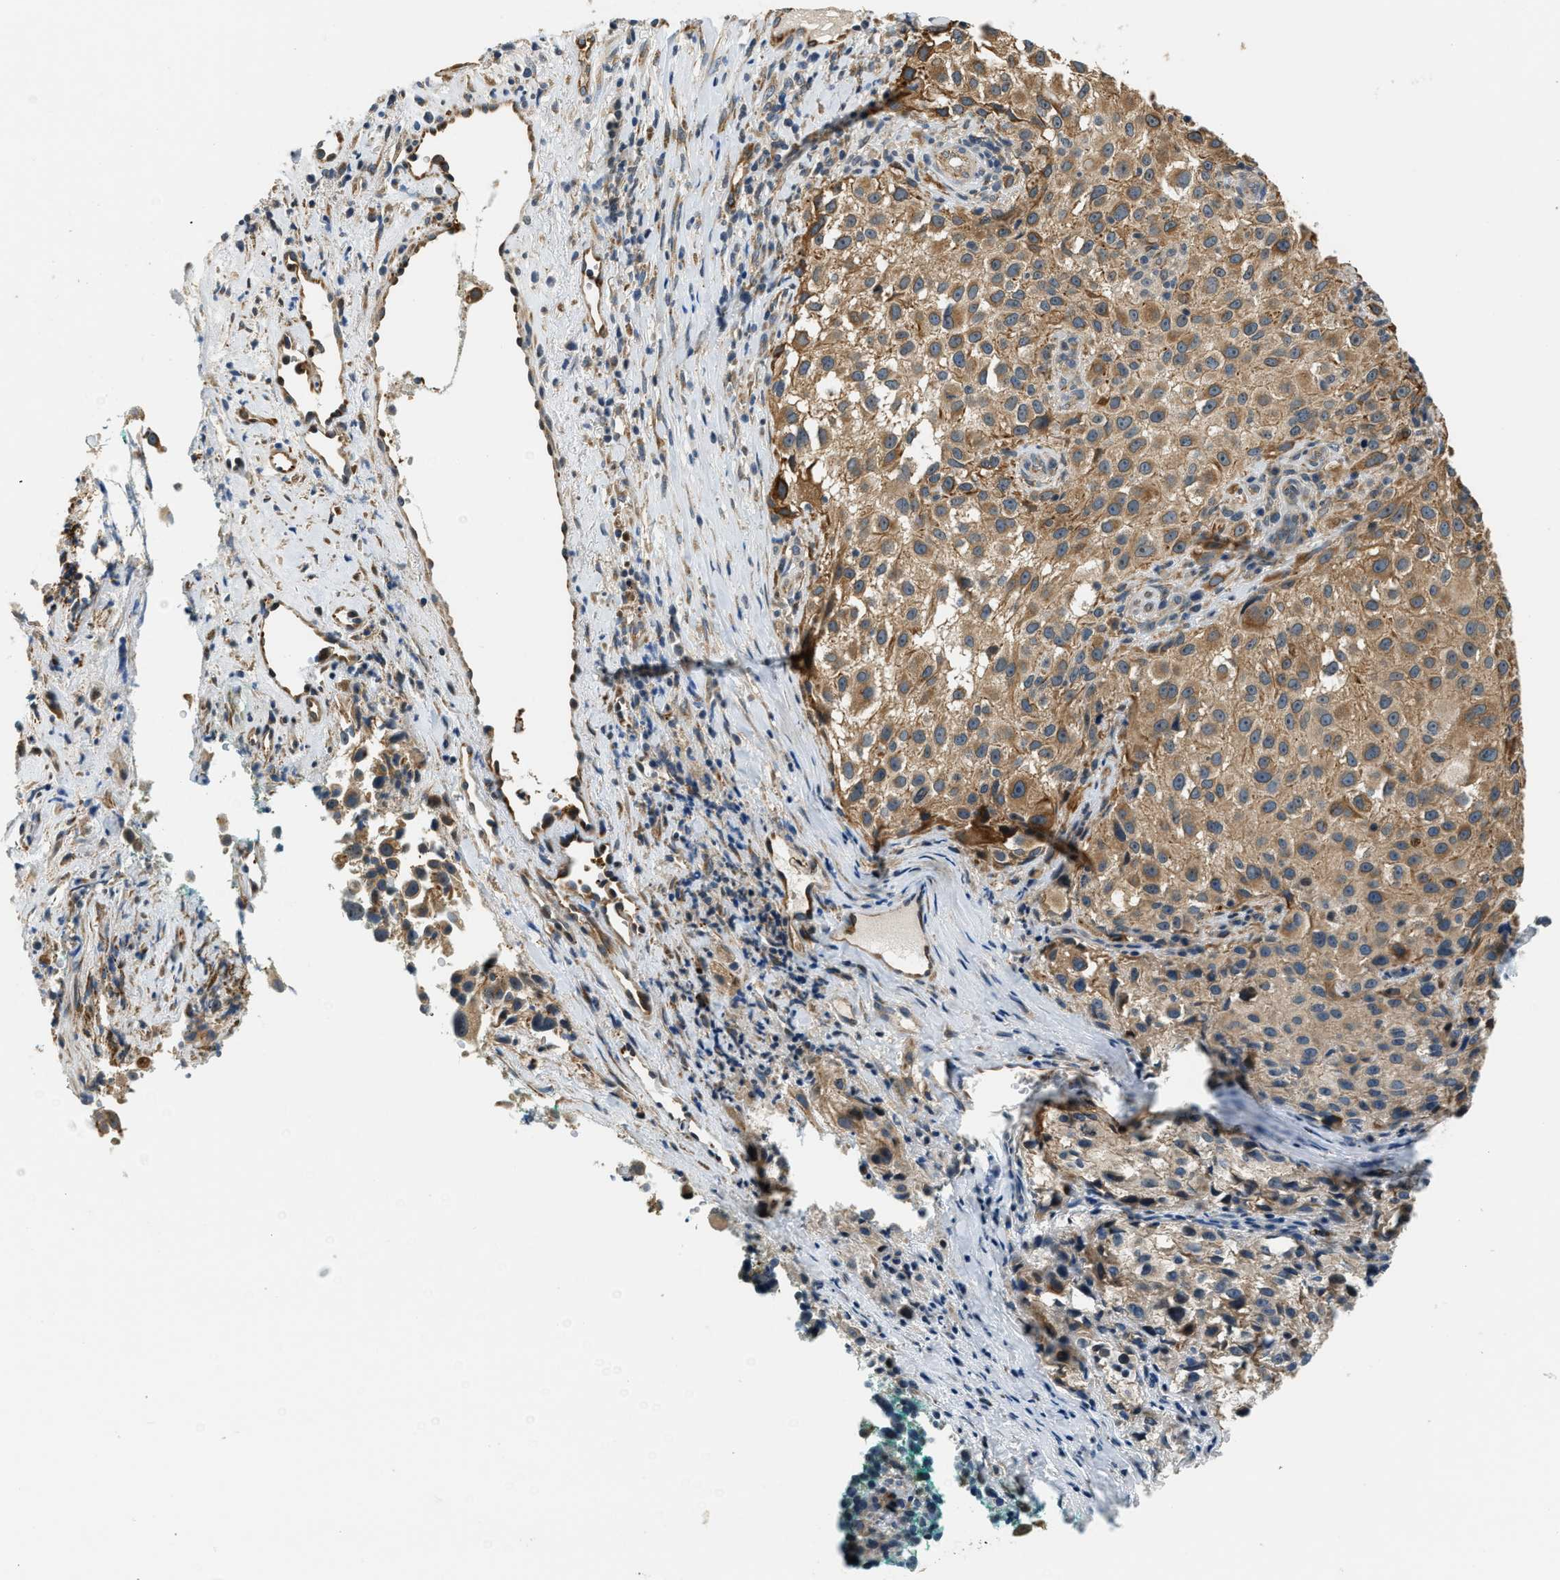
{"staining": {"intensity": "moderate", "quantity": ">75%", "location": "cytoplasmic/membranous"}, "tissue": "melanoma", "cell_type": "Tumor cells", "image_type": "cancer", "snomed": [{"axis": "morphology", "description": "Necrosis, NOS"}, {"axis": "morphology", "description": "Malignant melanoma, NOS"}, {"axis": "topography", "description": "Skin"}], "caption": "A medium amount of moderate cytoplasmic/membranous expression is seen in approximately >75% of tumor cells in malignant melanoma tissue.", "gene": "ALOX12", "patient": {"sex": "female", "age": 87}}